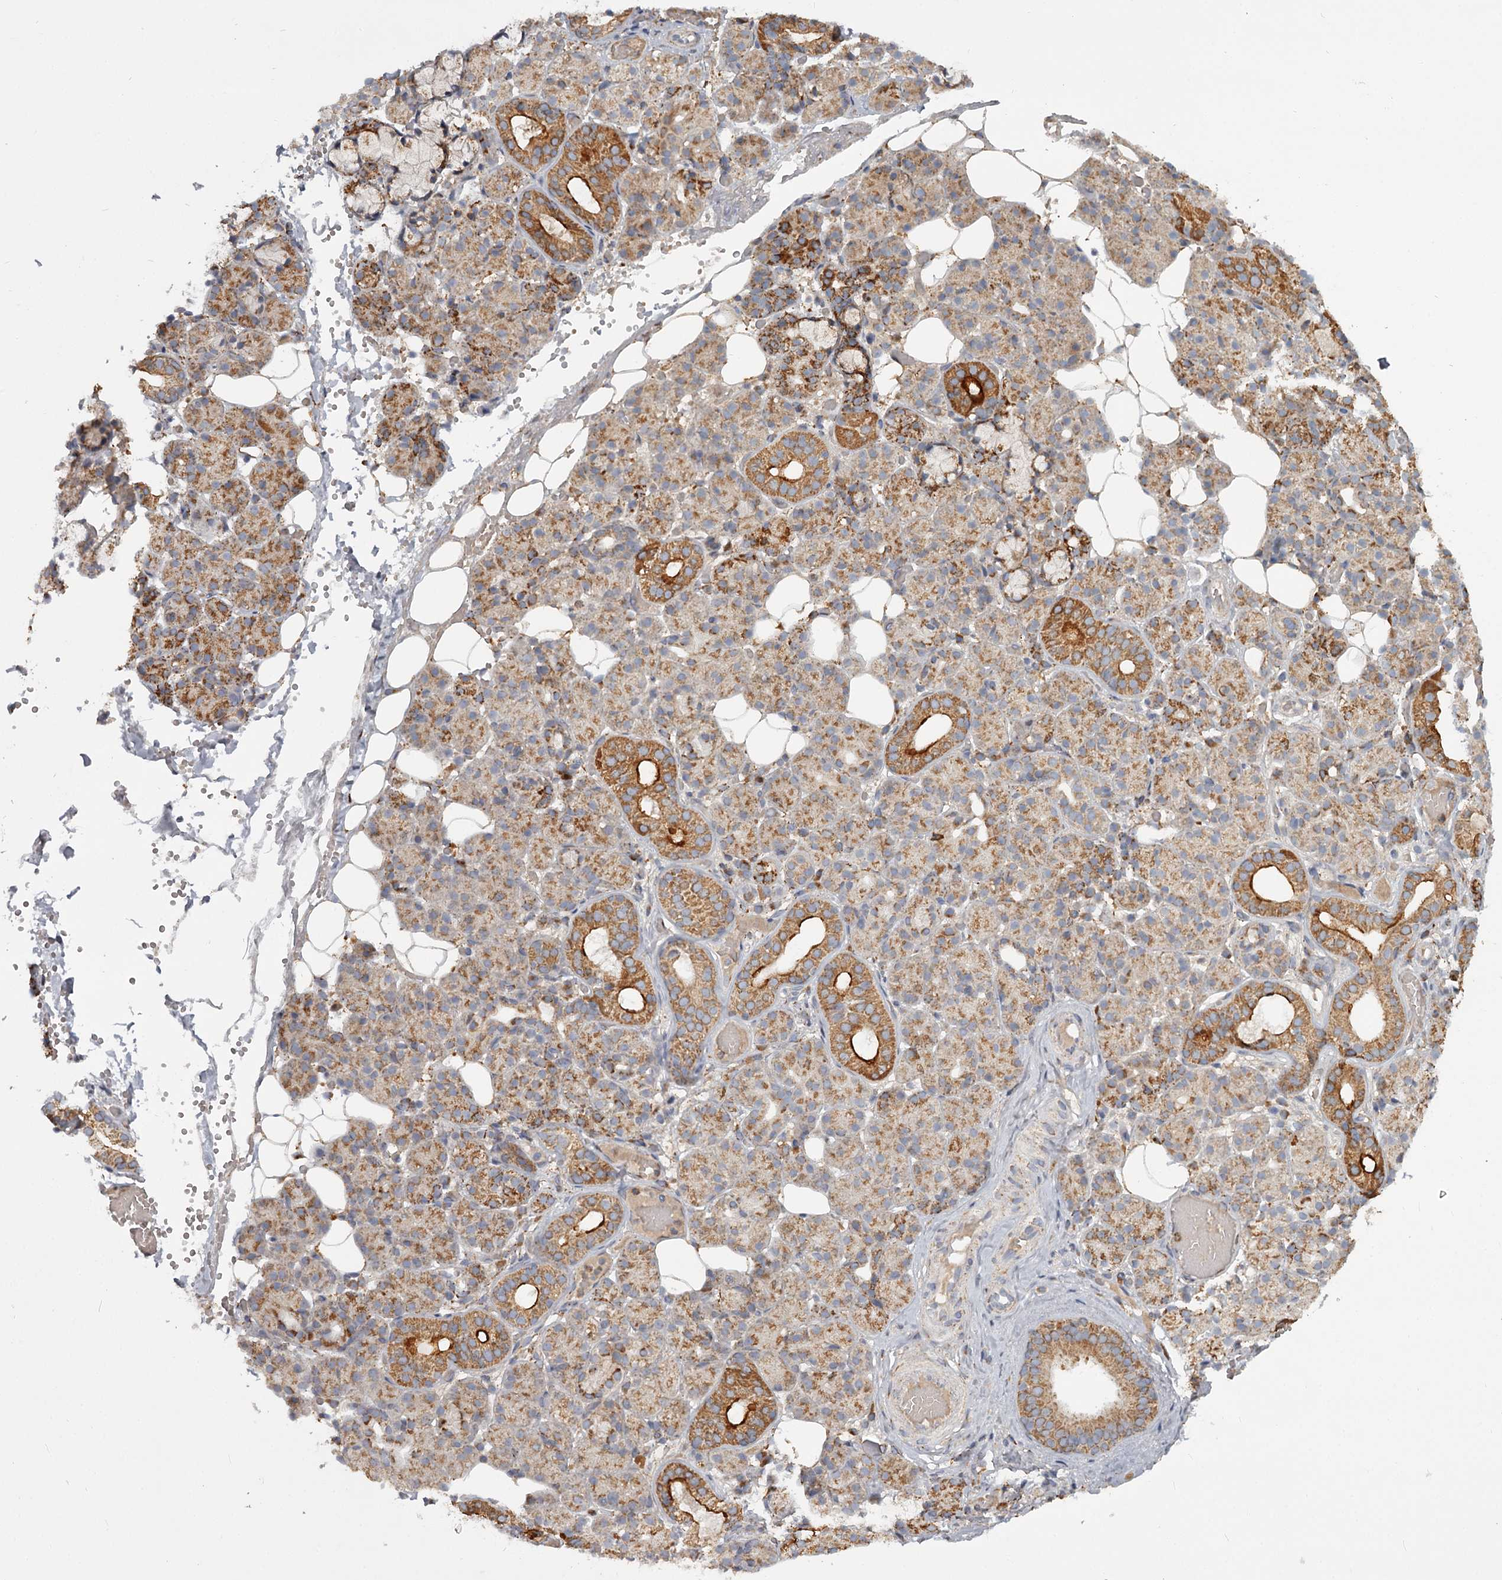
{"staining": {"intensity": "moderate", "quantity": ">75%", "location": "cytoplasmic/membranous"}, "tissue": "salivary gland", "cell_type": "Glandular cells", "image_type": "normal", "snomed": [{"axis": "morphology", "description": "Normal tissue, NOS"}, {"axis": "topography", "description": "Salivary gland"}], "caption": "Protein expression by immunohistochemistry displays moderate cytoplasmic/membranous expression in approximately >75% of glandular cells in unremarkable salivary gland. (Brightfield microscopy of DAB IHC at high magnification).", "gene": "CDC123", "patient": {"sex": "male", "age": 63}}